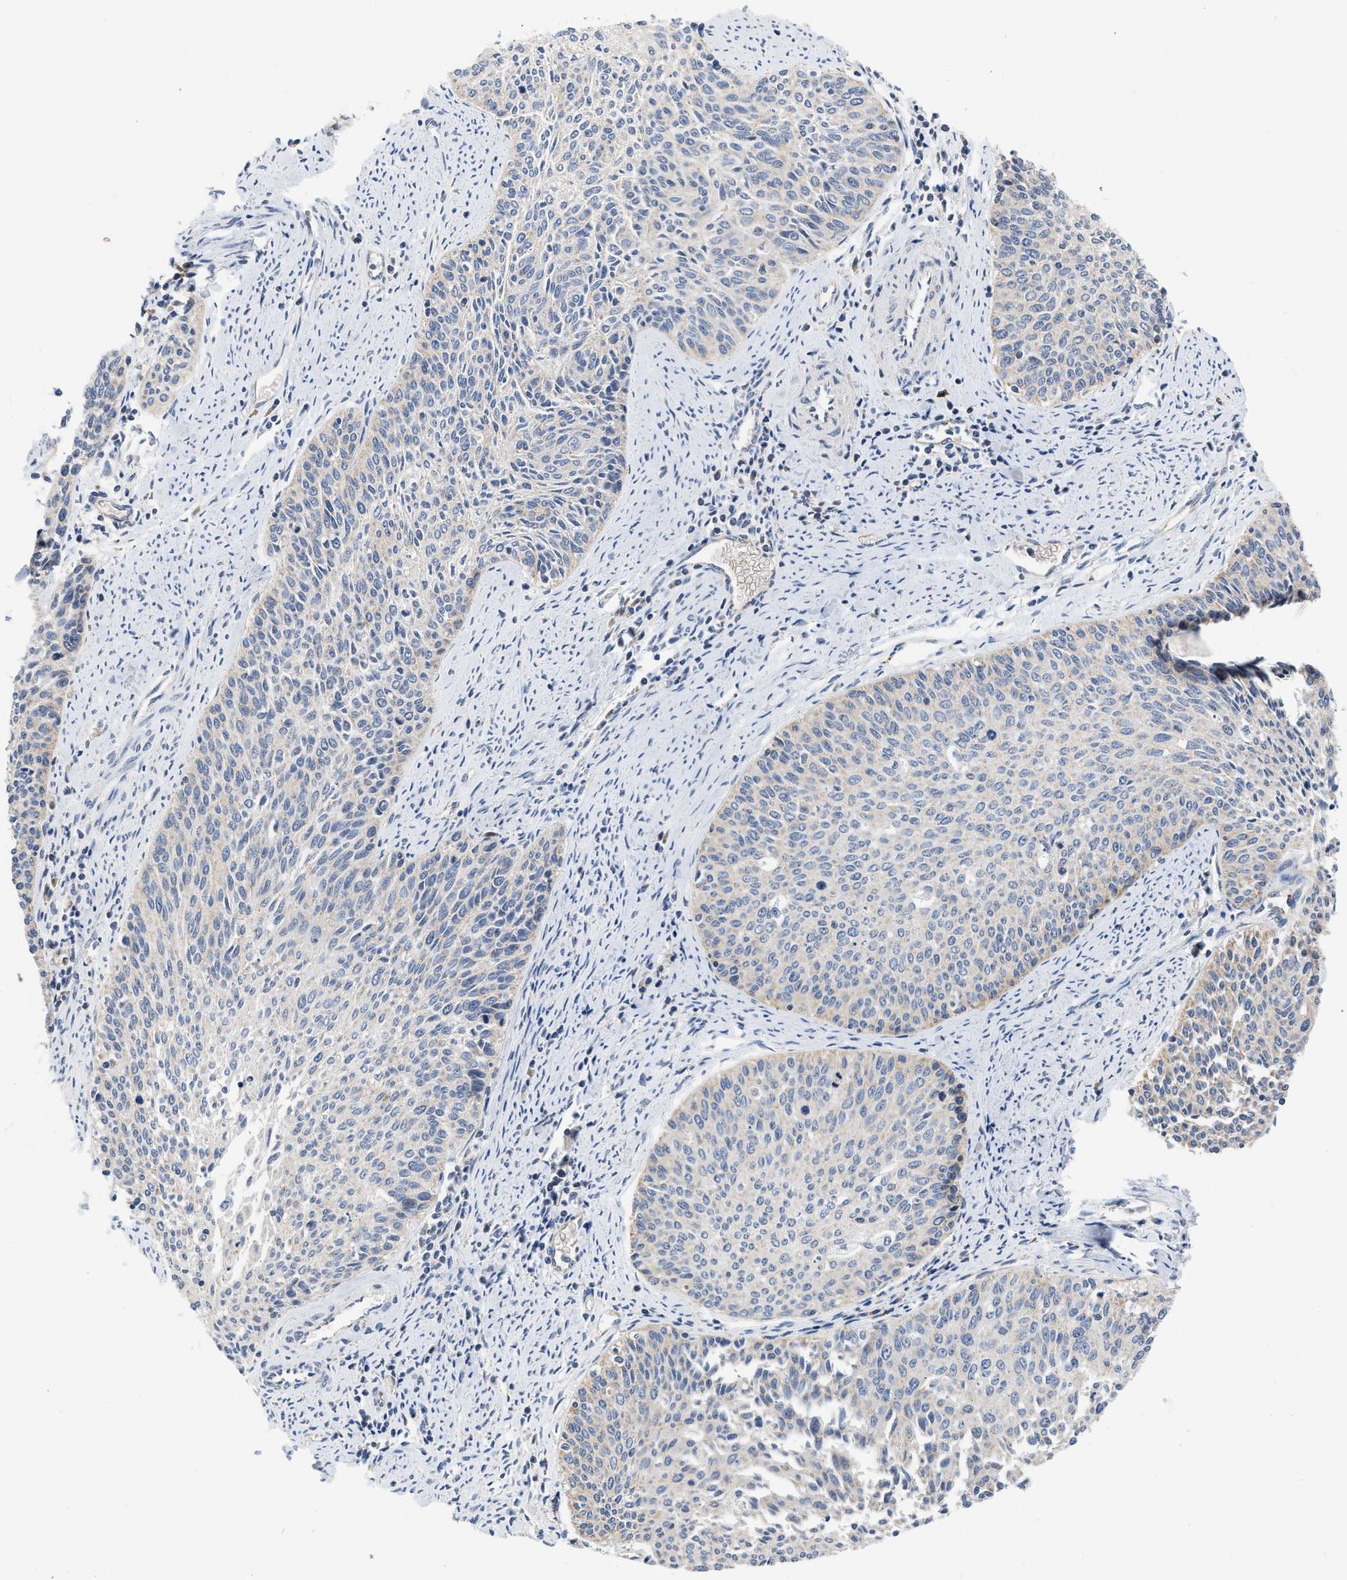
{"staining": {"intensity": "weak", "quantity": "<25%", "location": "cytoplasmic/membranous"}, "tissue": "cervical cancer", "cell_type": "Tumor cells", "image_type": "cancer", "snomed": [{"axis": "morphology", "description": "Squamous cell carcinoma, NOS"}, {"axis": "topography", "description": "Cervix"}], "caption": "Immunohistochemistry histopathology image of neoplastic tissue: human squamous cell carcinoma (cervical) stained with DAB shows no significant protein staining in tumor cells.", "gene": "PIM1", "patient": {"sex": "female", "age": 55}}